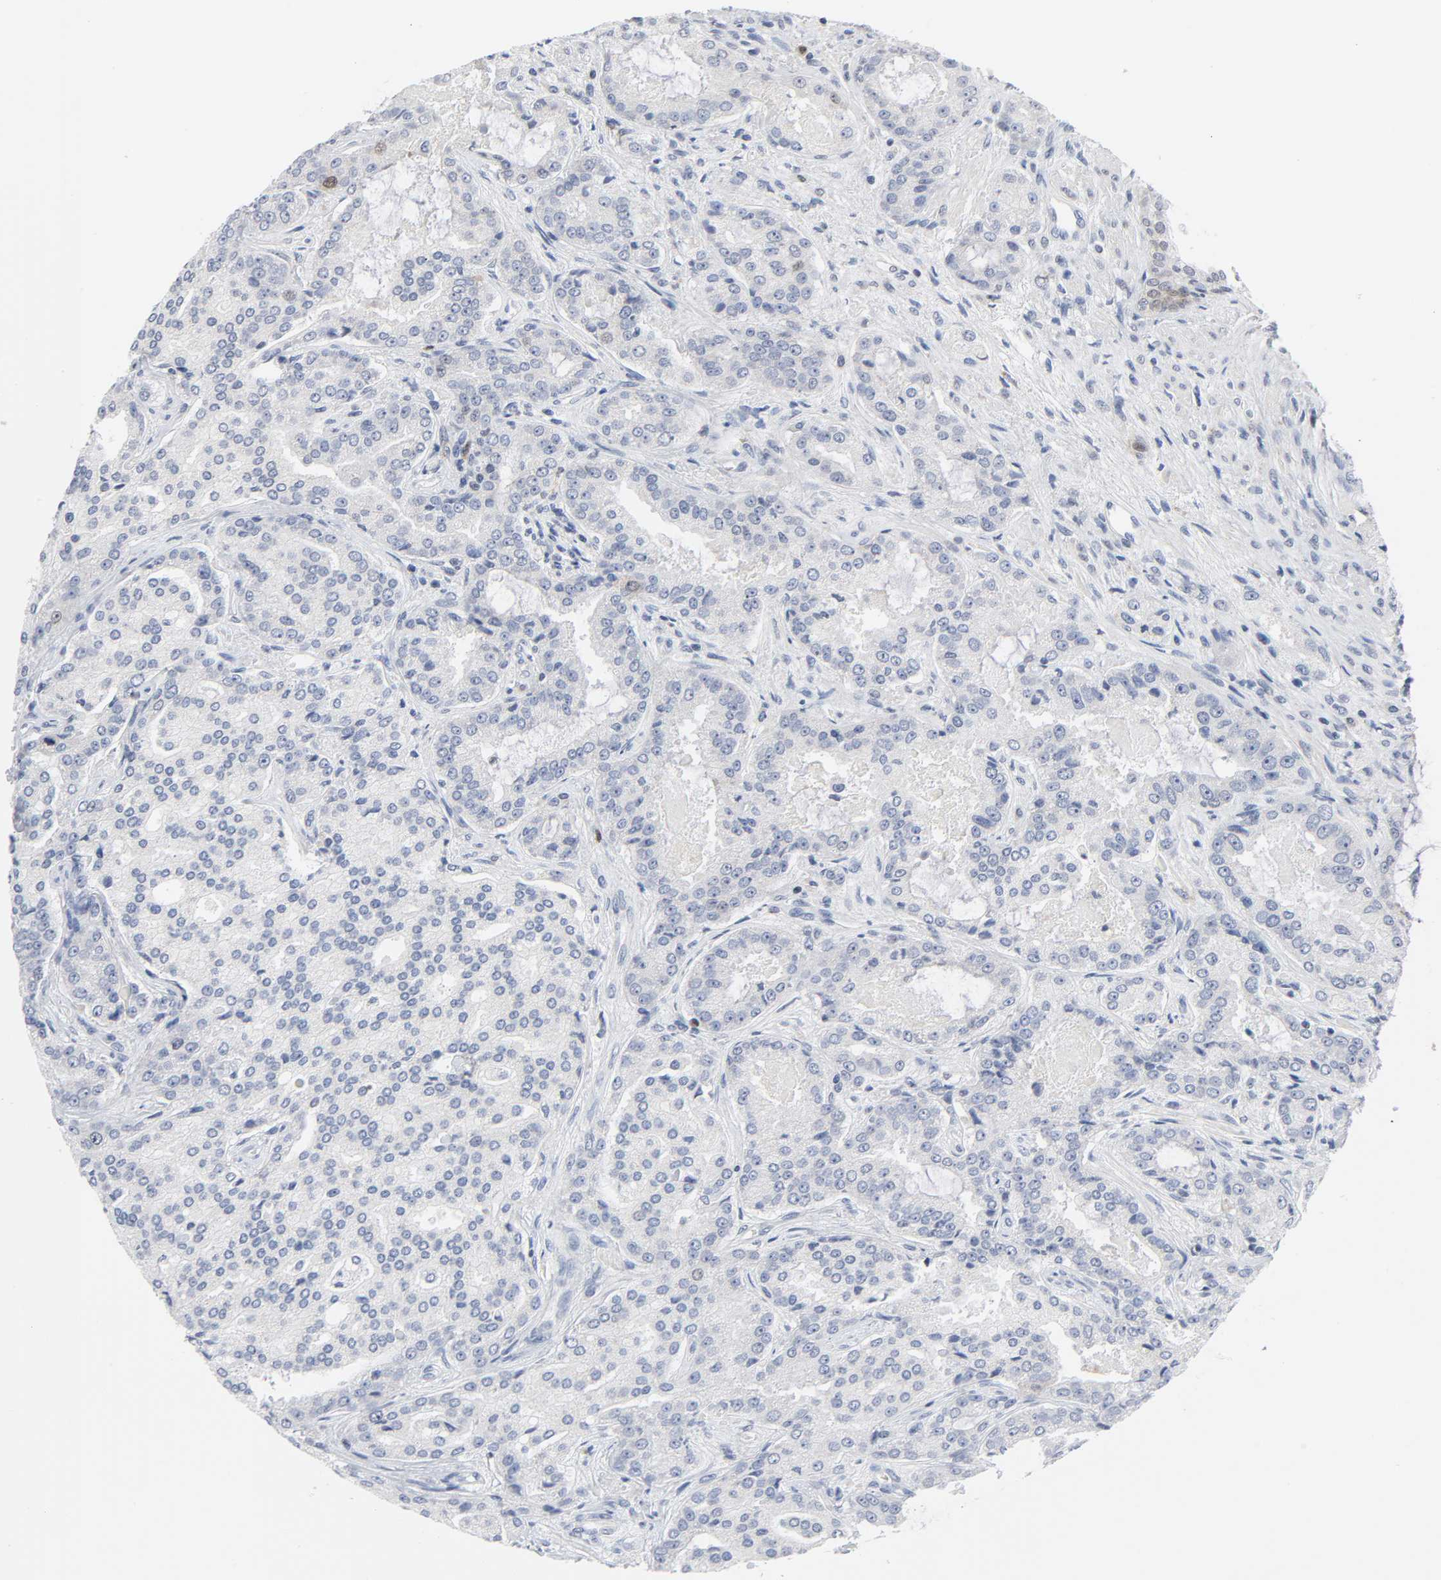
{"staining": {"intensity": "negative", "quantity": "none", "location": "none"}, "tissue": "prostate cancer", "cell_type": "Tumor cells", "image_type": "cancer", "snomed": [{"axis": "morphology", "description": "Adenocarcinoma, High grade"}, {"axis": "topography", "description": "Prostate"}], "caption": "Prostate cancer (adenocarcinoma (high-grade)) was stained to show a protein in brown. There is no significant positivity in tumor cells. Brightfield microscopy of IHC stained with DAB (3,3'-diaminobenzidine) (brown) and hematoxylin (blue), captured at high magnification.", "gene": "WEE1", "patient": {"sex": "male", "age": 72}}